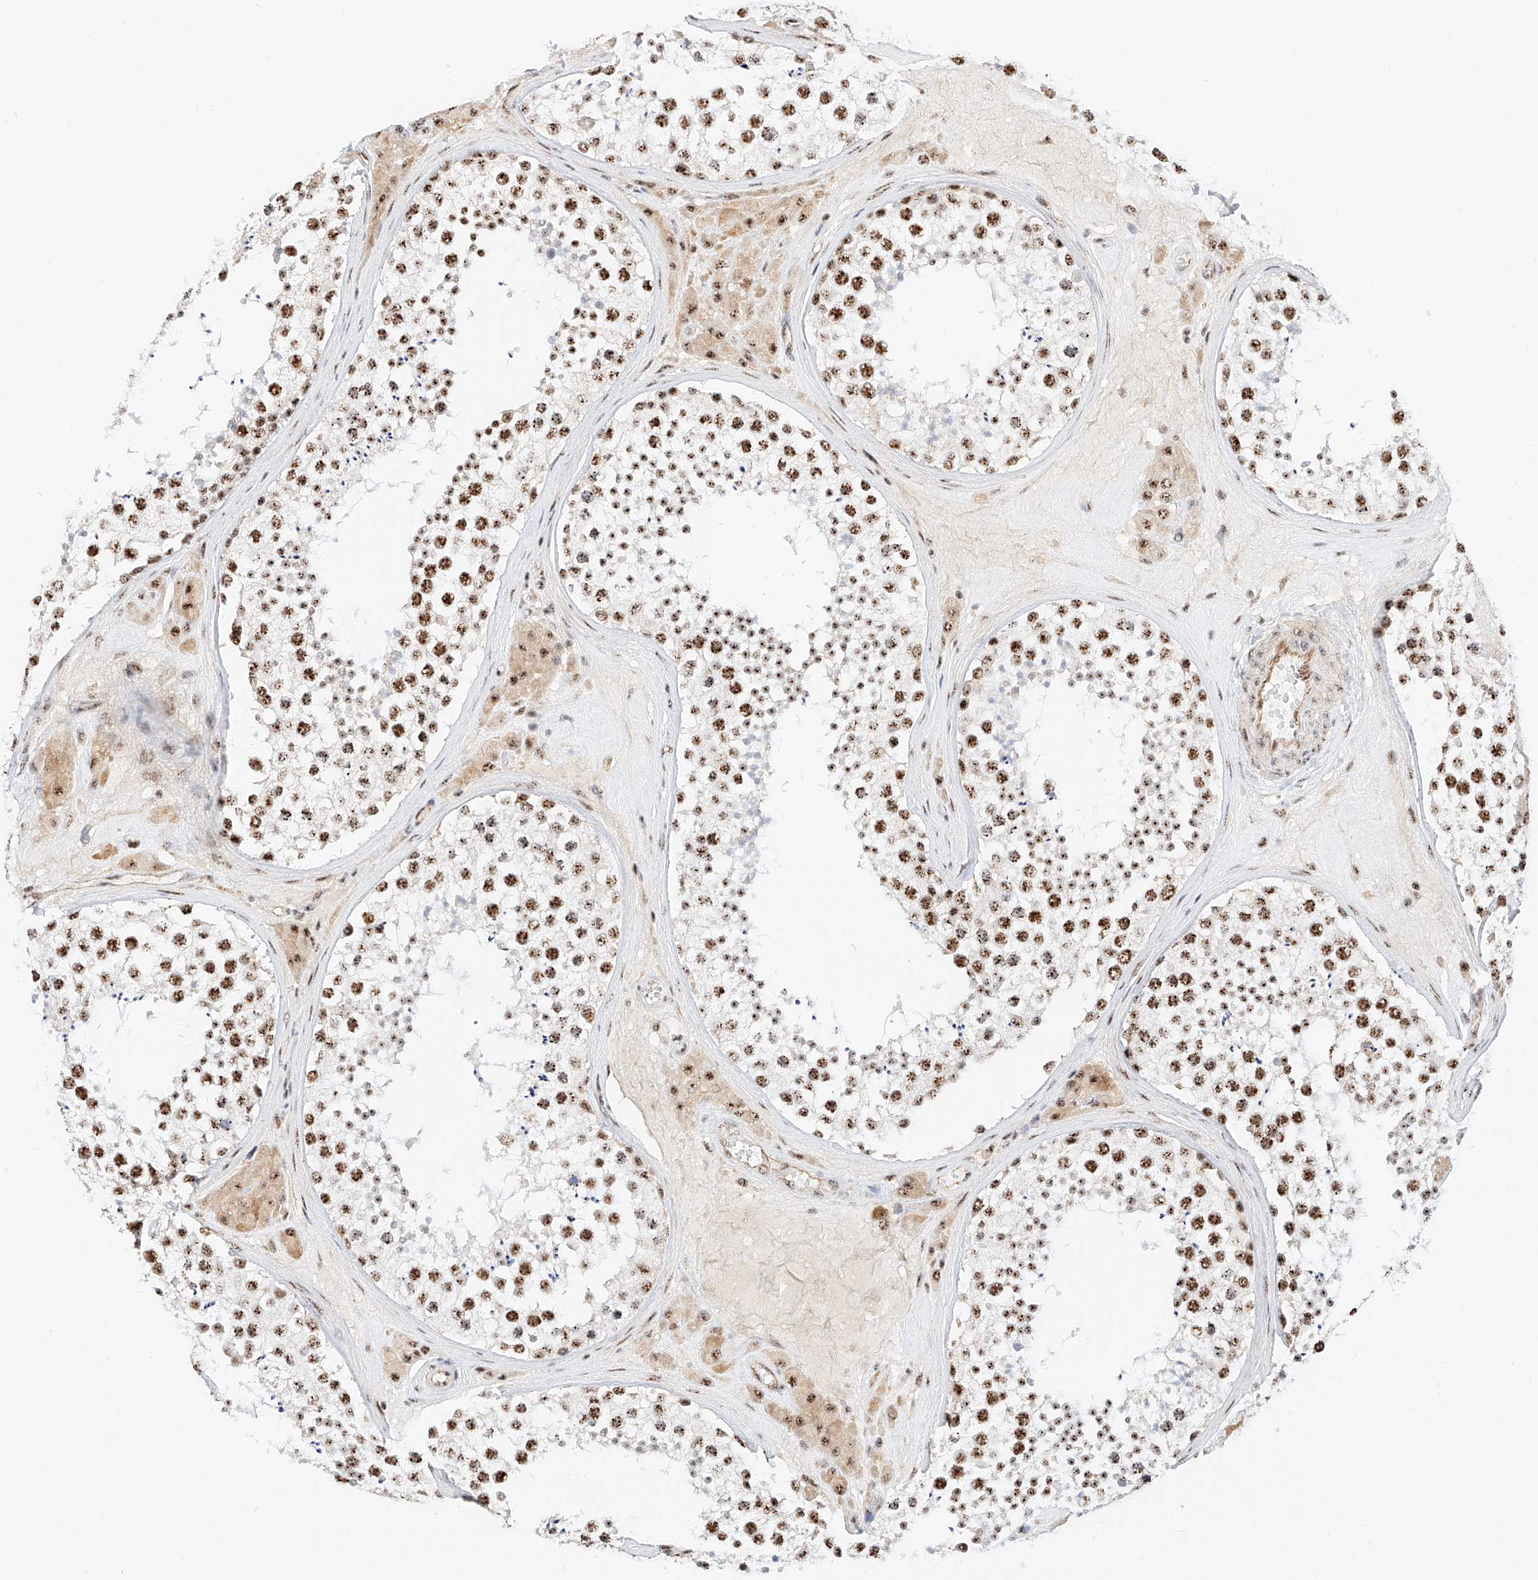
{"staining": {"intensity": "strong", "quantity": ">75%", "location": "nuclear"}, "tissue": "testis", "cell_type": "Cells in seminiferous ducts", "image_type": "normal", "snomed": [{"axis": "morphology", "description": "Normal tissue, NOS"}, {"axis": "topography", "description": "Testis"}], "caption": "A brown stain highlights strong nuclear staining of a protein in cells in seminiferous ducts of unremarkable testis. (IHC, brightfield microscopy, high magnification).", "gene": "ATXN7L2", "patient": {"sex": "male", "age": 46}}